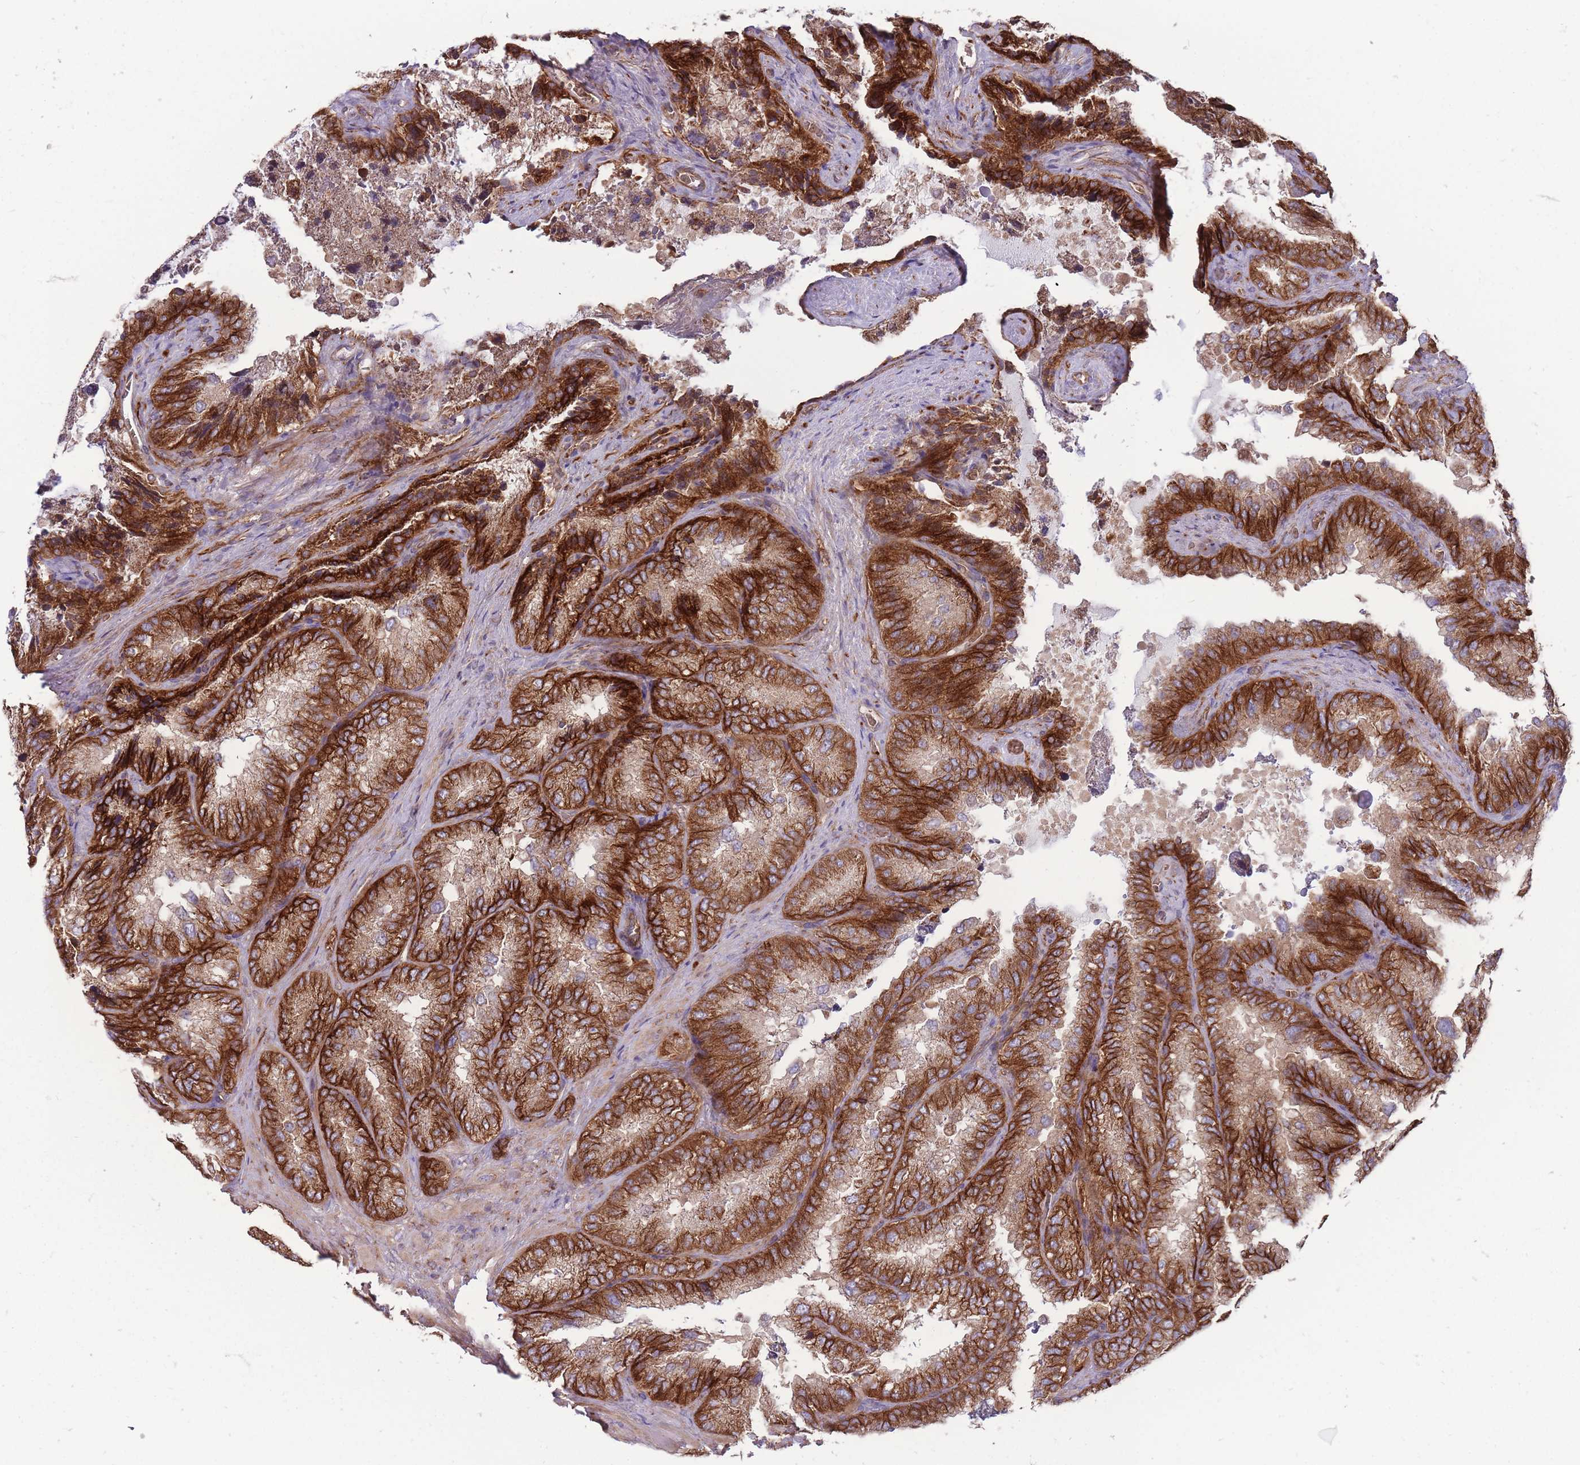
{"staining": {"intensity": "strong", "quantity": ">75%", "location": "cytoplasmic/membranous"}, "tissue": "seminal vesicle", "cell_type": "Glandular cells", "image_type": "normal", "snomed": [{"axis": "morphology", "description": "Normal tissue, NOS"}, {"axis": "topography", "description": "Seminal veicle"}], "caption": "Strong cytoplasmic/membranous positivity is appreciated in approximately >75% of glandular cells in benign seminal vesicle.", "gene": "ANKRD10", "patient": {"sex": "male", "age": 58}}